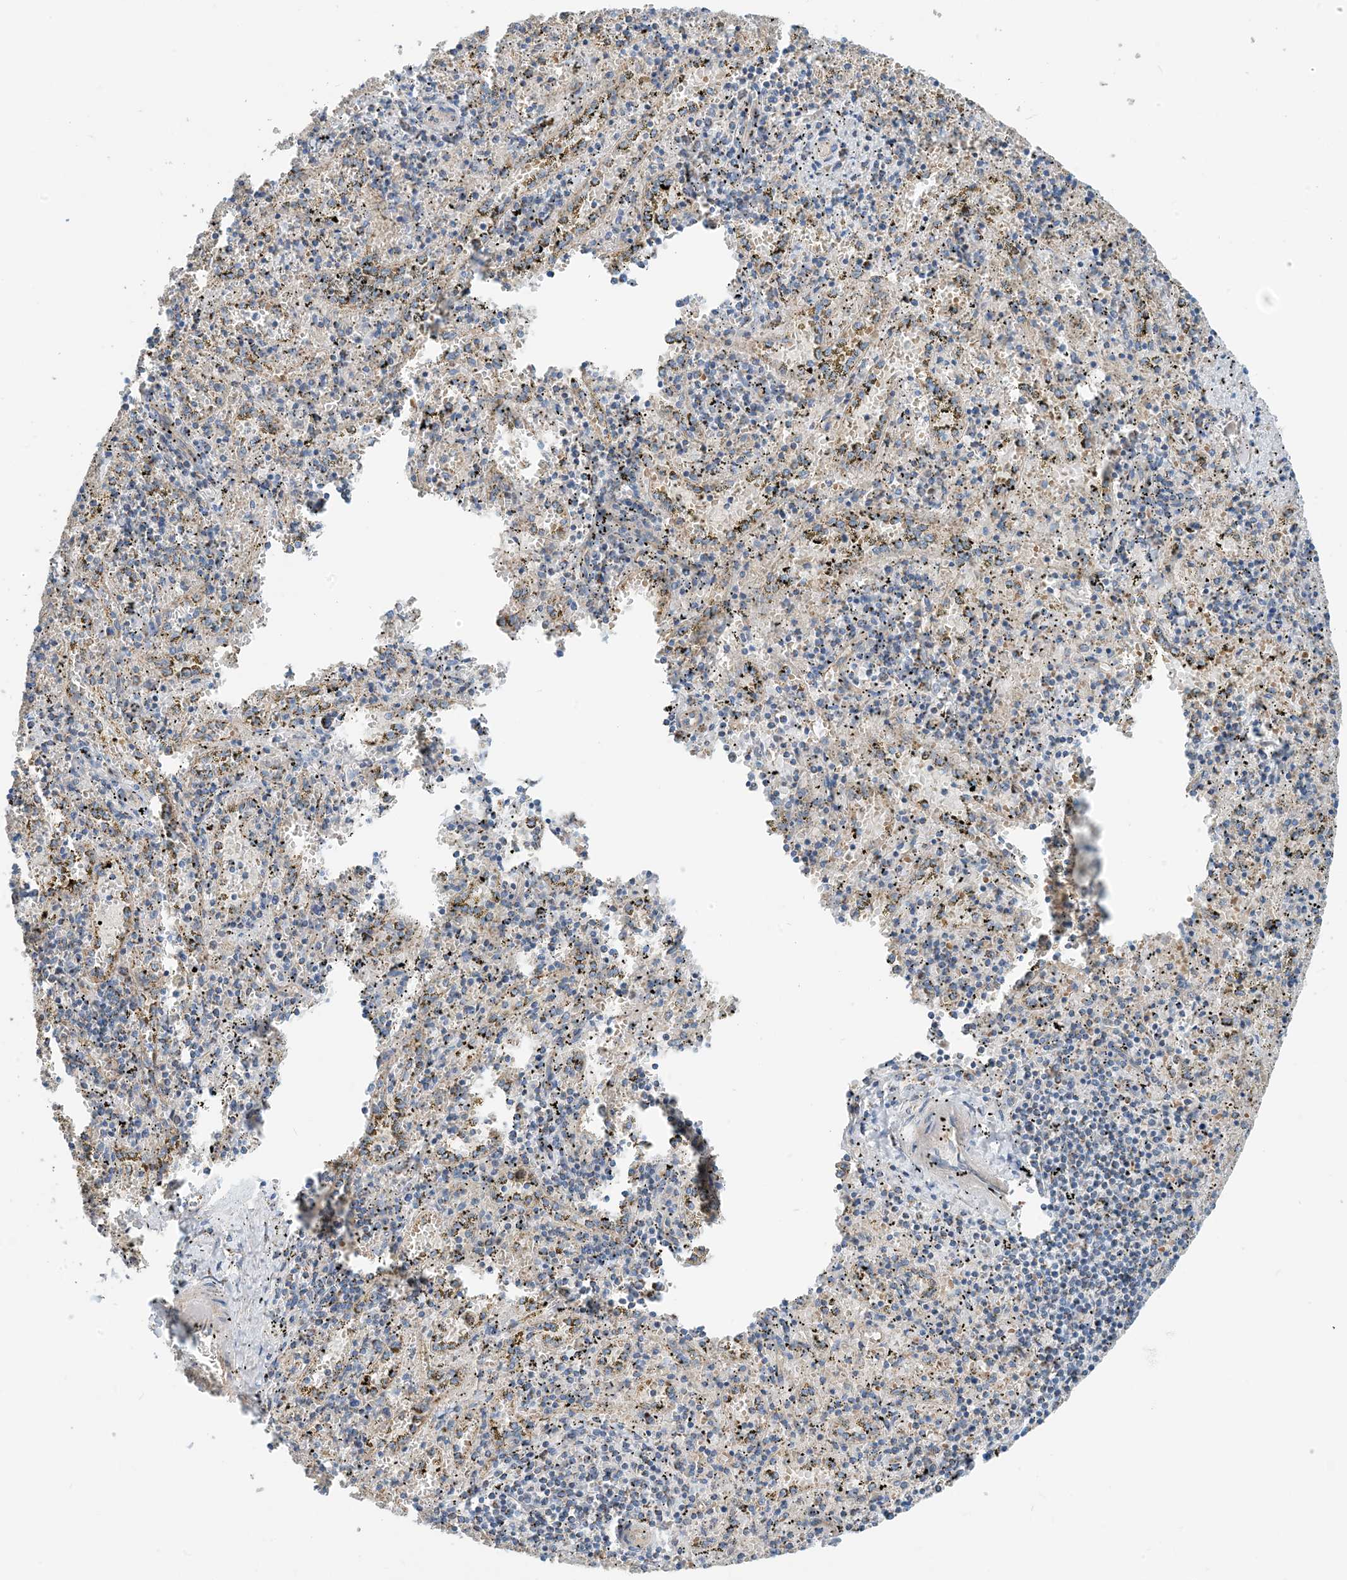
{"staining": {"intensity": "weak", "quantity": "<25%", "location": "cytoplasmic/membranous"}, "tissue": "spleen", "cell_type": "Cells in red pulp", "image_type": "normal", "snomed": [{"axis": "morphology", "description": "Normal tissue, NOS"}, {"axis": "topography", "description": "Spleen"}], "caption": "Spleen was stained to show a protein in brown. There is no significant positivity in cells in red pulp. (Brightfield microscopy of DAB (3,3'-diaminobenzidine) IHC at high magnification).", "gene": "PHOSPHO2", "patient": {"sex": "male", "age": 11}}